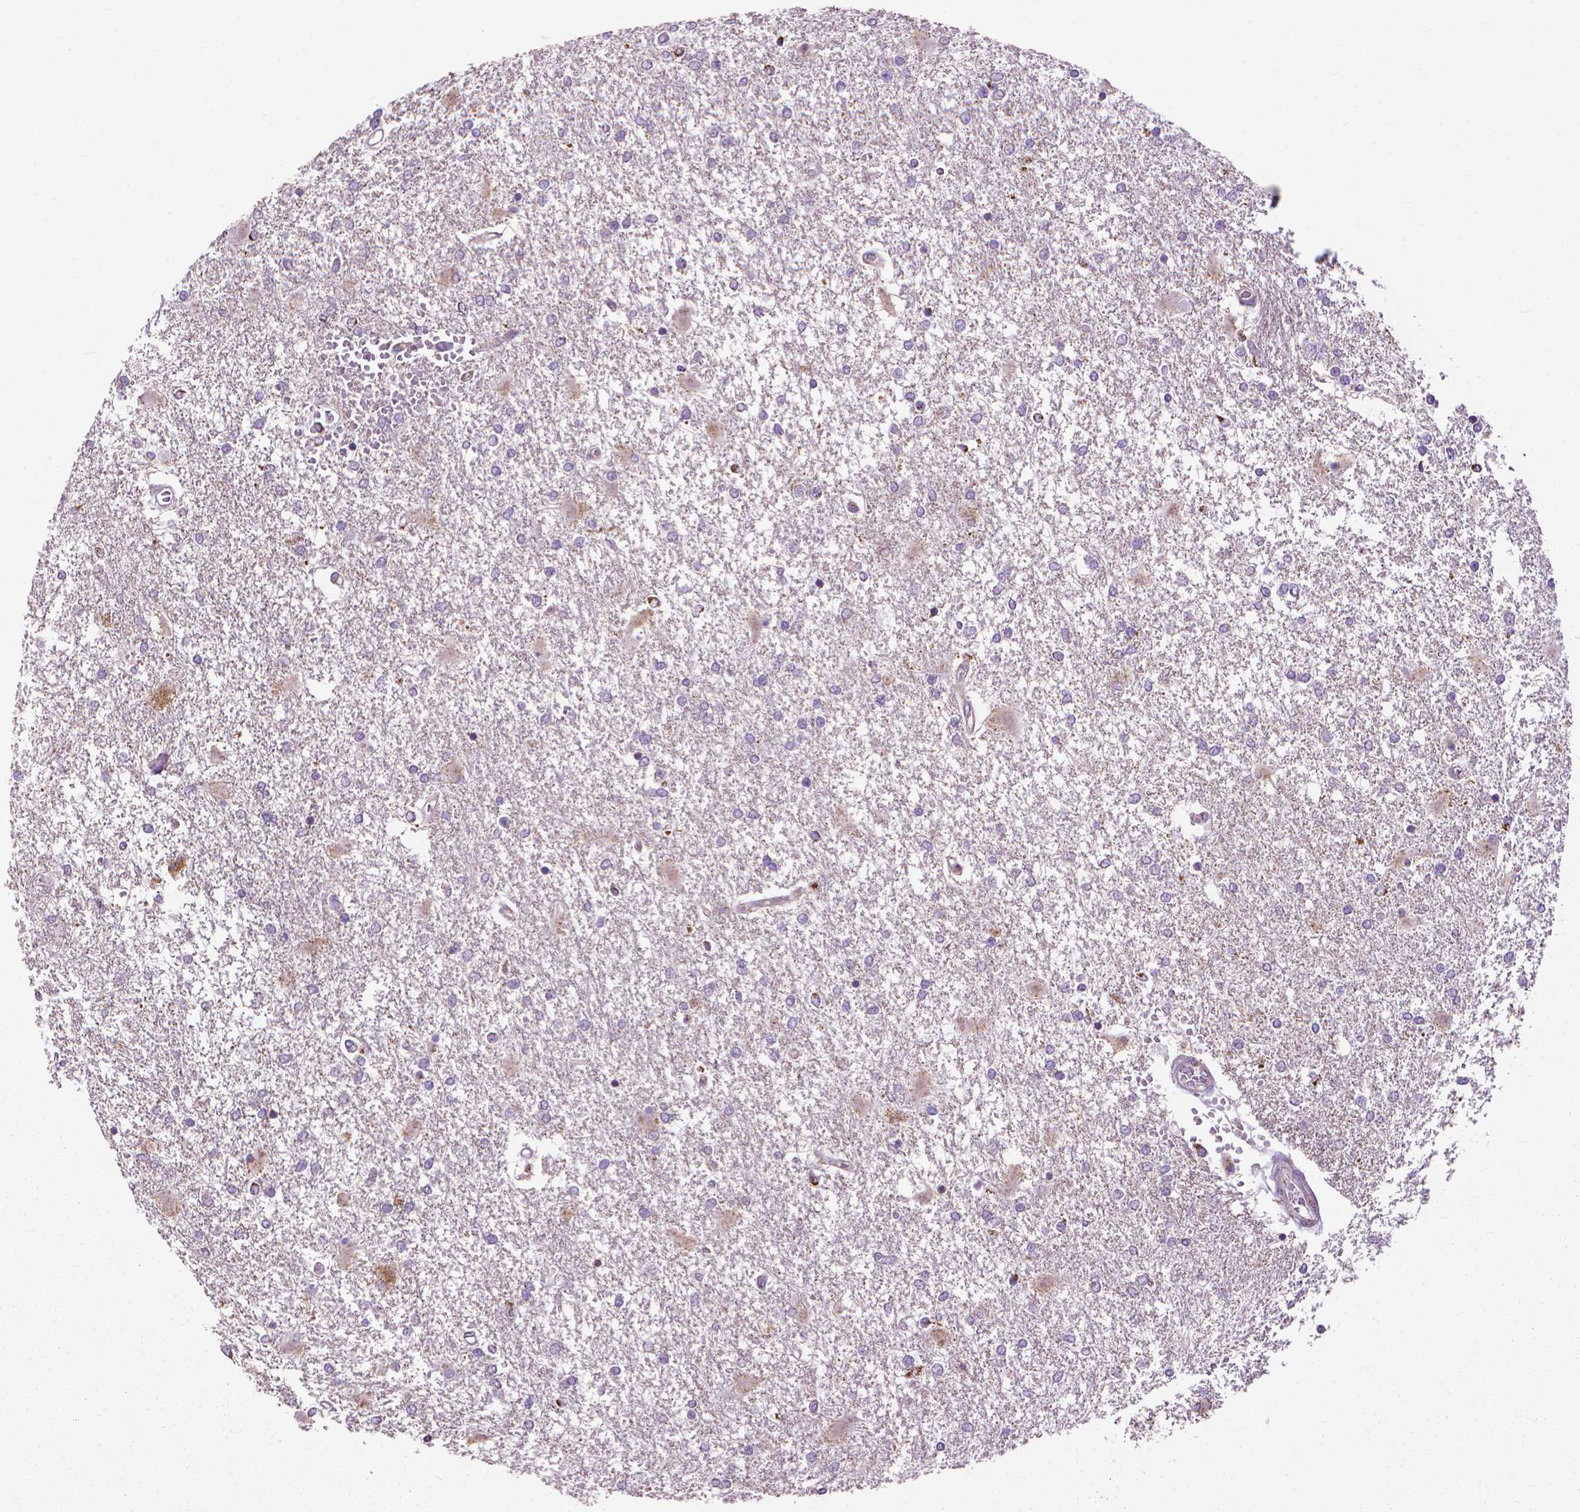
{"staining": {"intensity": "negative", "quantity": "none", "location": "none"}, "tissue": "glioma", "cell_type": "Tumor cells", "image_type": "cancer", "snomed": [{"axis": "morphology", "description": "Glioma, malignant, High grade"}, {"axis": "topography", "description": "Cerebral cortex"}], "caption": "High magnification brightfield microscopy of glioma stained with DAB (brown) and counterstained with hematoxylin (blue): tumor cells show no significant expression.", "gene": "VDAC1", "patient": {"sex": "male", "age": 79}}